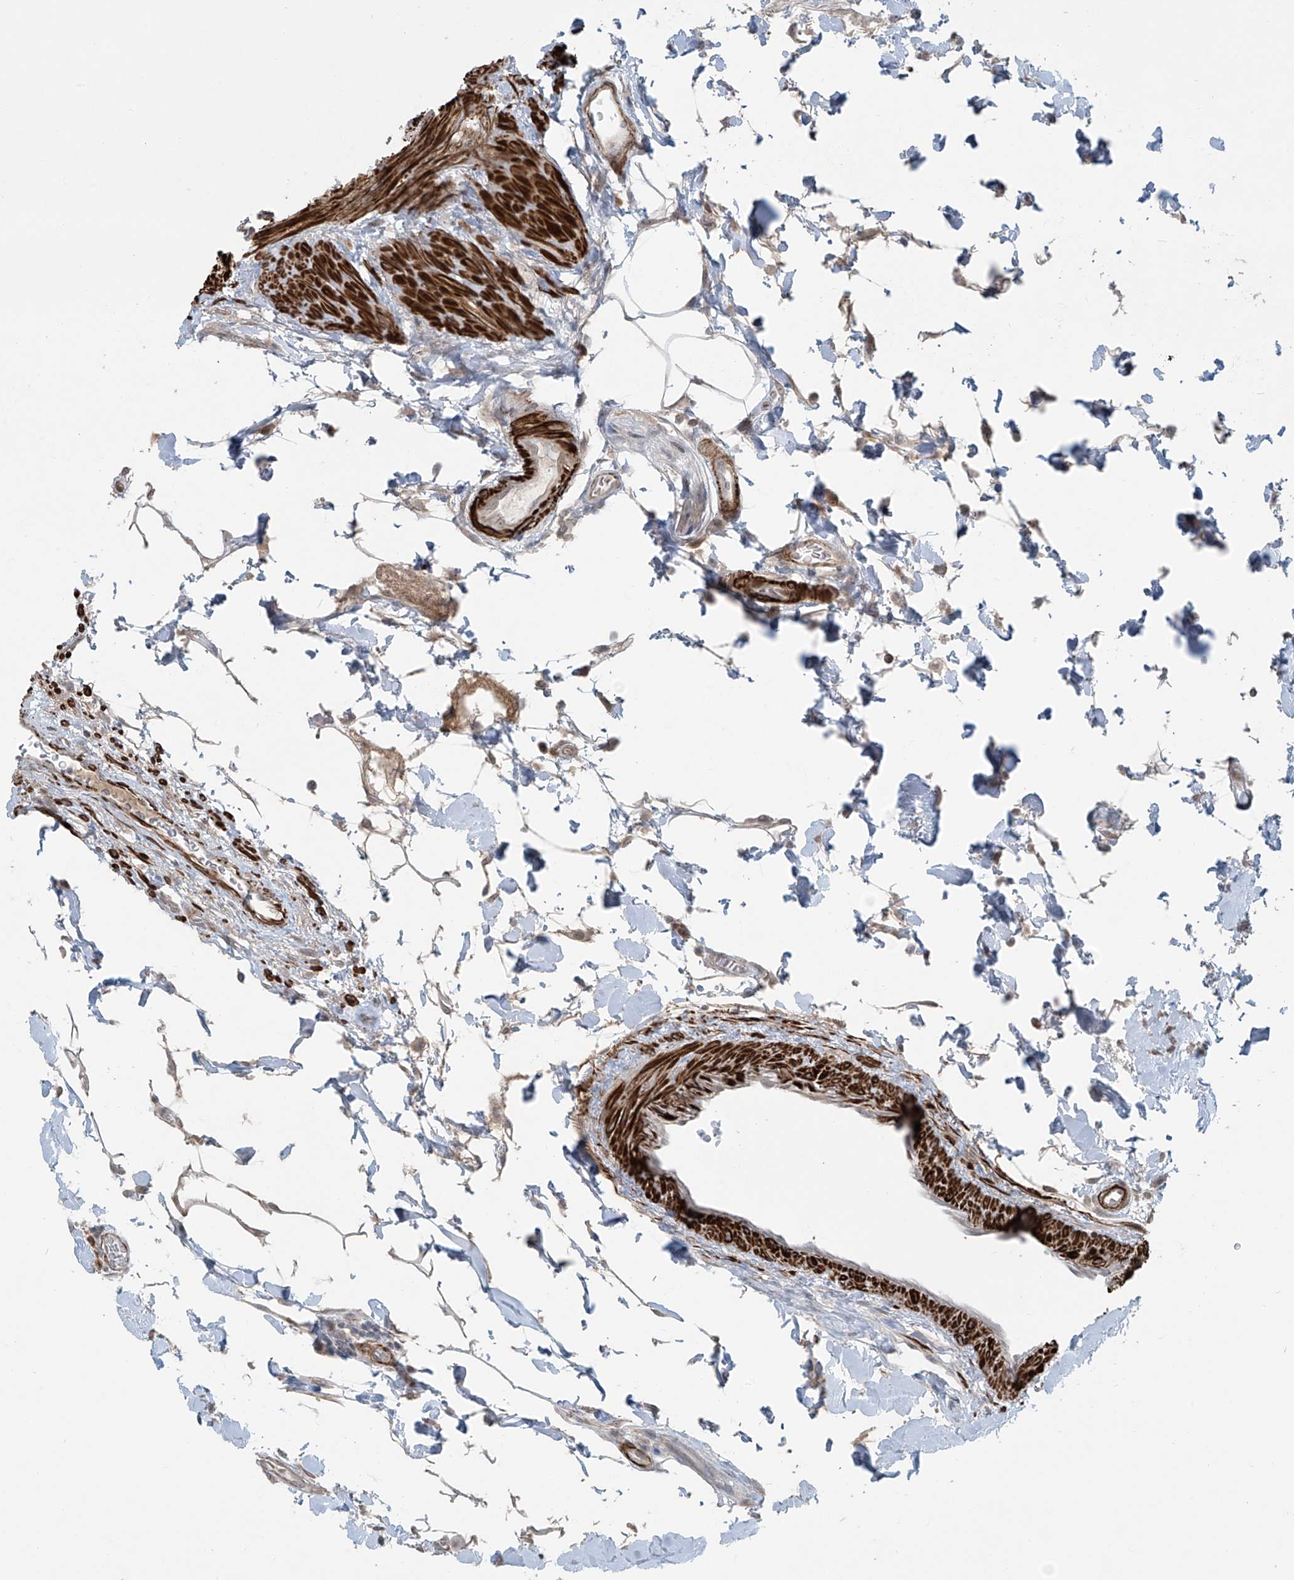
{"staining": {"intensity": "negative", "quantity": "none", "location": "none"}, "tissue": "colon", "cell_type": "Endothelial cells", "image_type": "normal", "snomed": [{"axis": "morphology", "description": "Normal tissue, NOS"}, {"axis": "topography", "description": "Colon"}], "caption": "Immunohistochemistry of normal human colon shows no positivity in endothelial cells.", "gene": "RASGEF1A", "patient": {"sex": "female", "age": 79}}